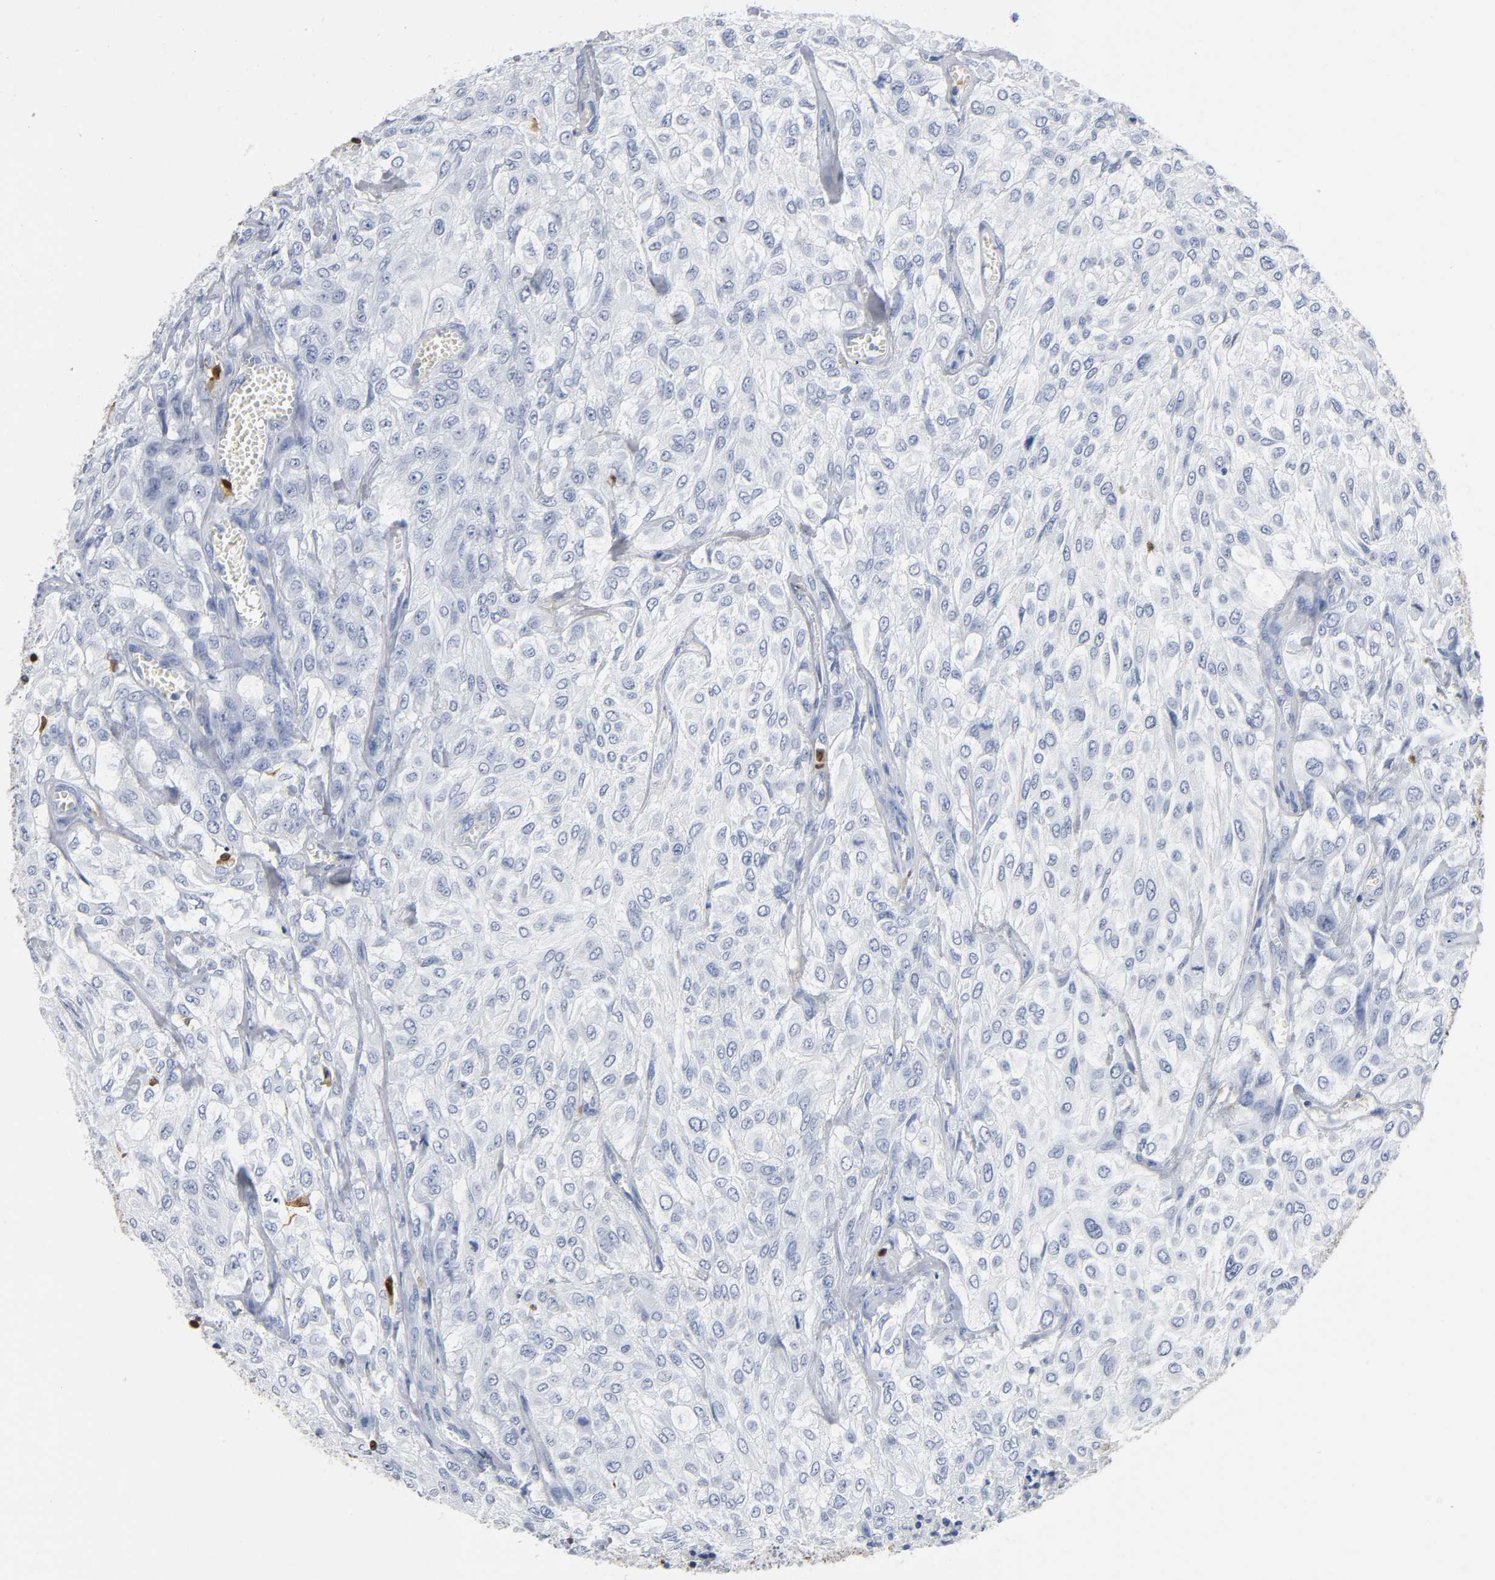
{"staining": {"intensity": "negative", "quantity": "none", "location": "none"}, "tissue": "urothelial cancer", "cell_type": "Tumor cells", "image_type": "cancer", "snomed": [{"axis": "morphology", "description": "Urothelial carcinoma, High grade"}, {"axis": "topography", "description": "Urinary bladder"}], "caption": "This is an IHC image of human urothelial cancer. There is no positivity in tumor cells.", "gene": "DOK2", "patient": {"sex": "male", "age": 57}}